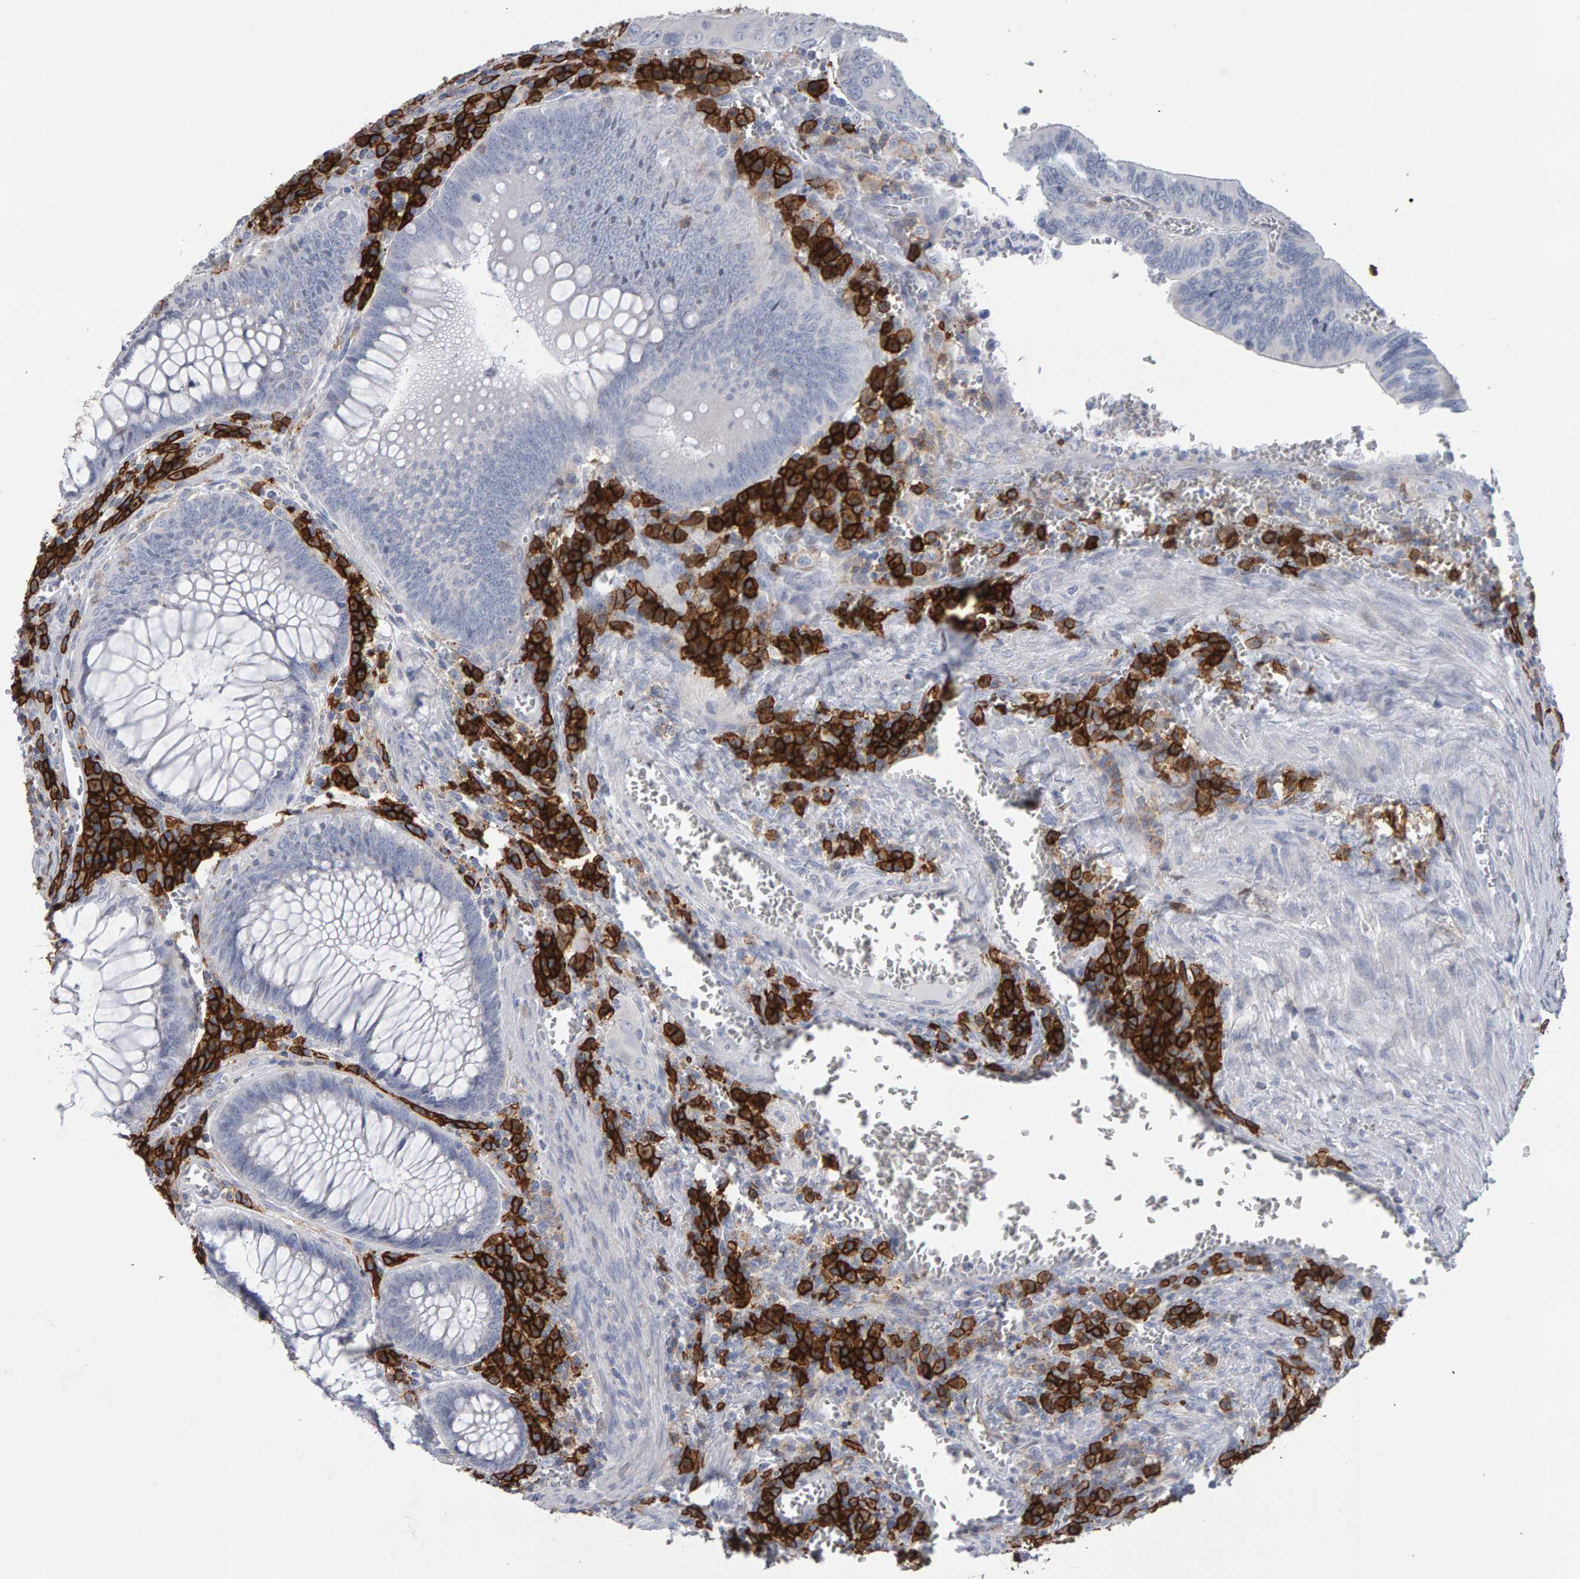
{"staining": {"intensity": "negative", "quantity": "none", "location": "none"}, "tissue": "colorectal cancer", "cell_type": "Tumor cells", "image_type": "cancer", "snomed": [{"axis": "morphology", "description": "Inflammation, NOS"}, {"axis": "morphology", "description": "Adenocarcinoma, NOS"}, {"axis": "topography", "description": "Colon"}], "caption": "Immunohistochemistry (IHC) of colorectal cancer (adenocarcinoma) displays no staining in tumor cells. (DAB immunohistochemistry, high magnification).", "gene": "CD38", "patient": {"sex": "male", "age": 72}}